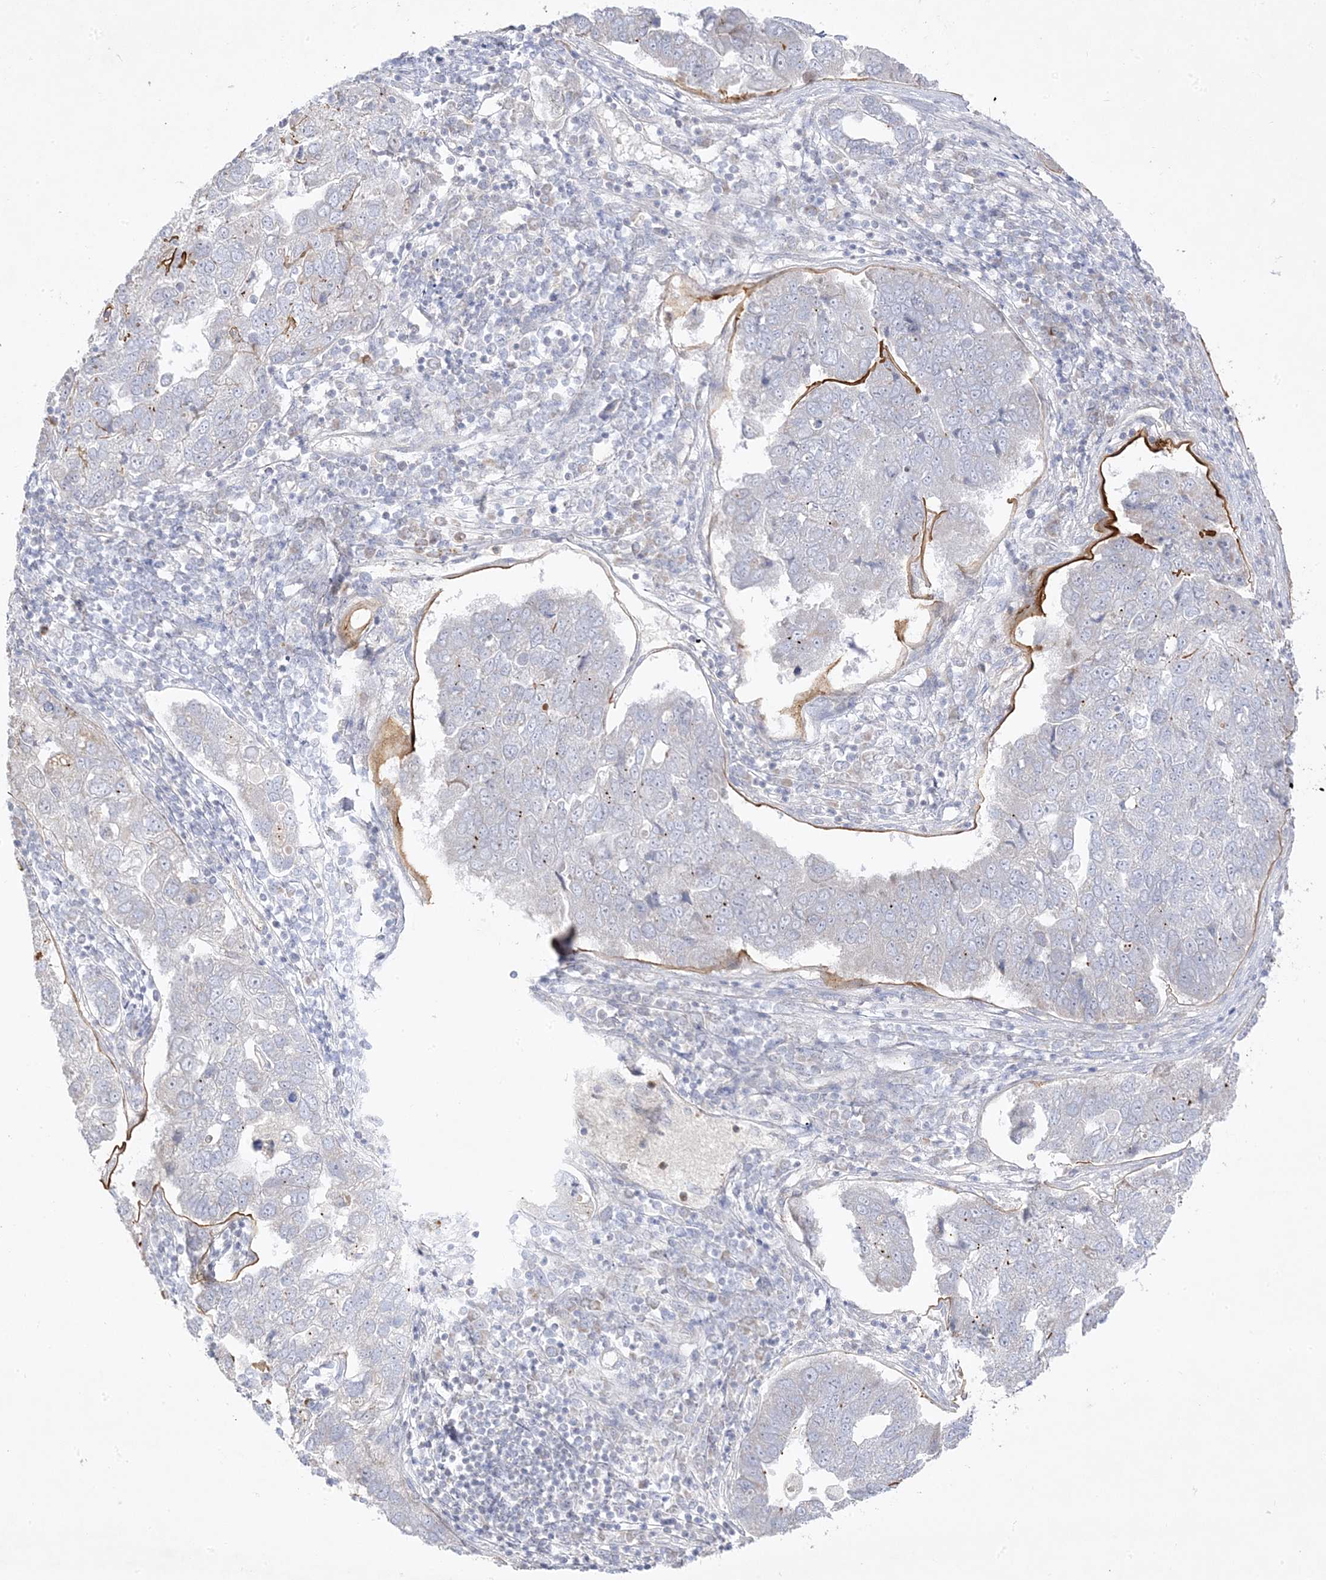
{"staining": {"intensity": "negative", "quantity": "none", "location": "none"}, "tissue": "pancreatic cancer", "cell_type": "Tumor cells", "image_type": "cancer", "snomed": [{"axis": "morphology", "description": "Adenocarcinoma, NOS"}, {"axis": "topography", "description": "Pancreas"}], "caption": "There is no significant positivity in tumor cells of adenocarcinoma (pancreatic).", "gene": "TRANK1", "patient": {"sex": "female", "age": 61}}